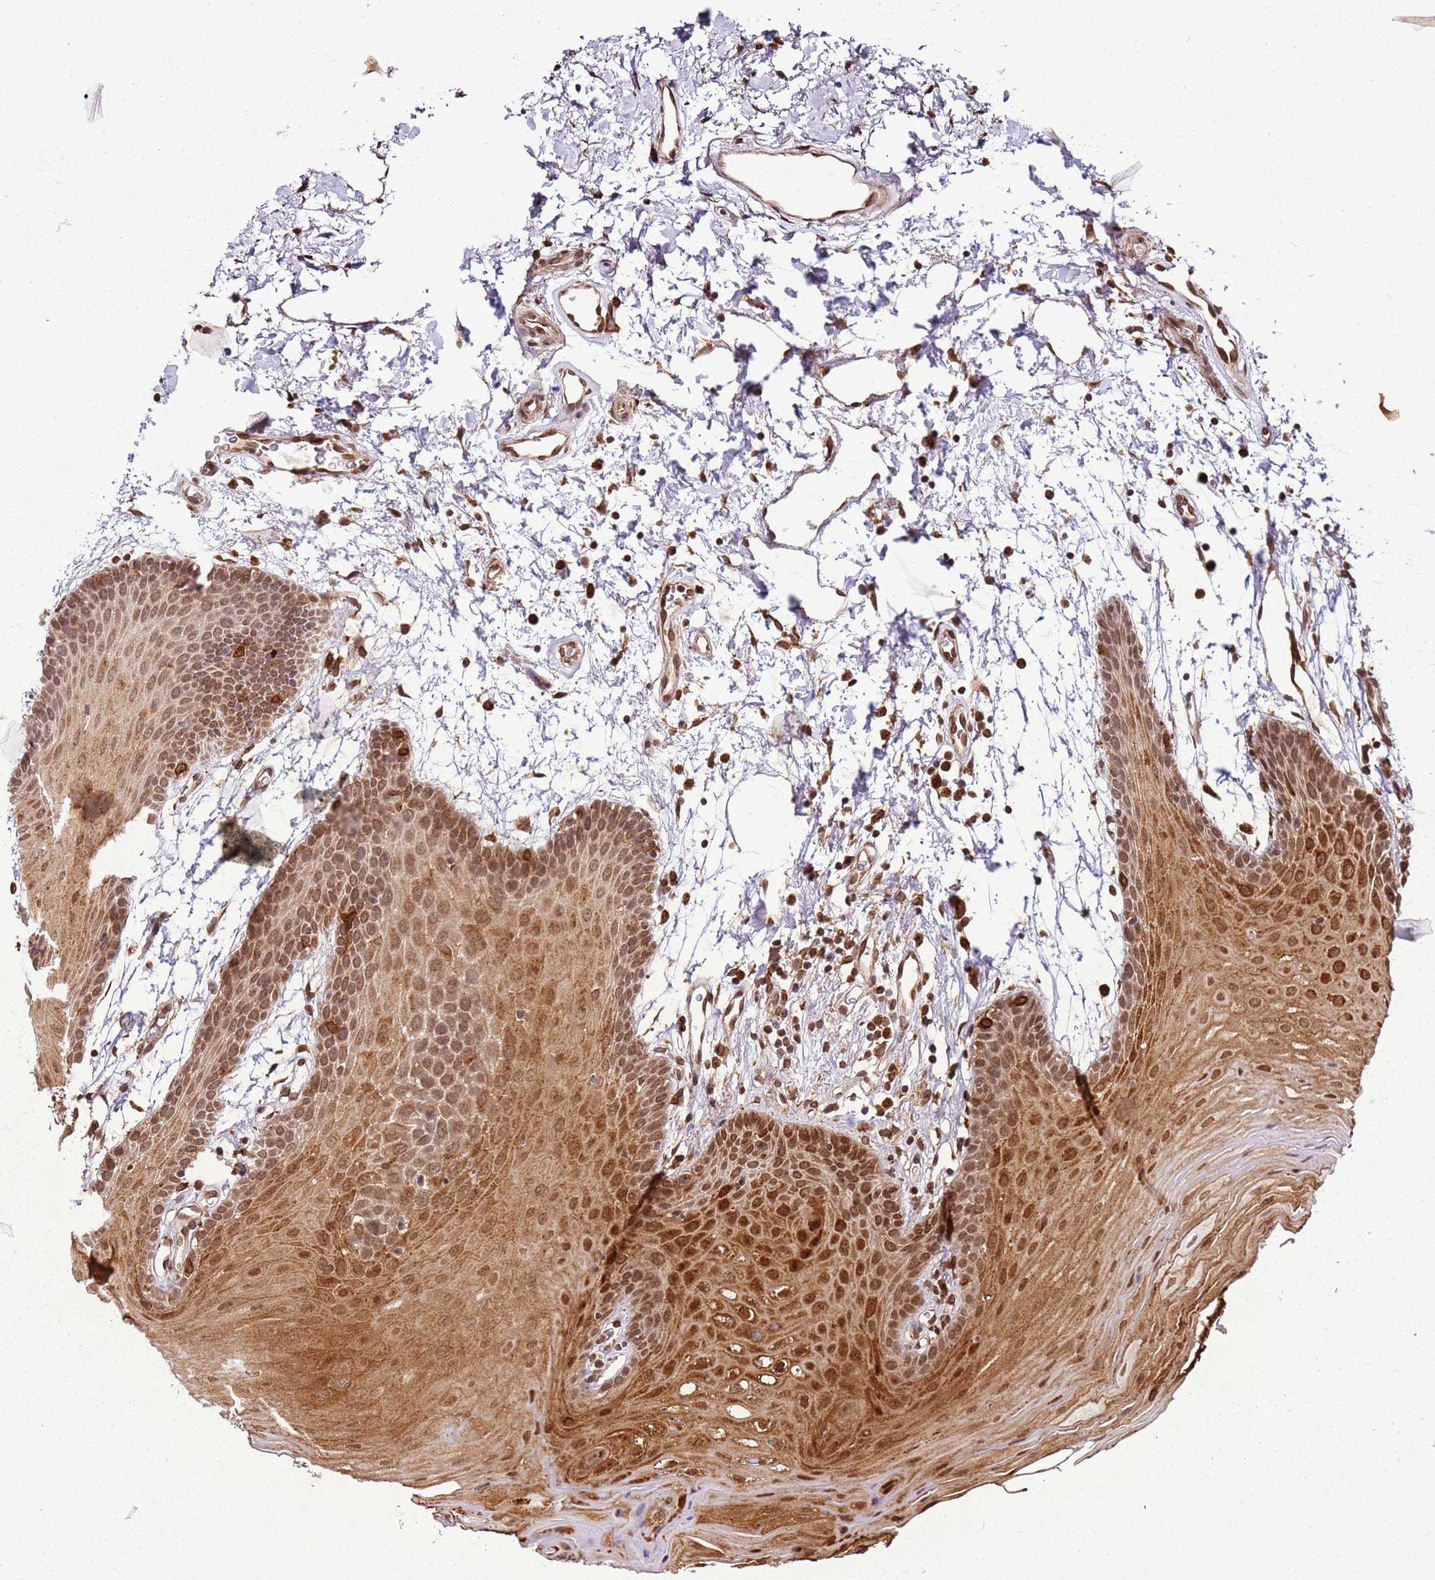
{"staining": {"intensity": "moderate", "quantity": ">75%", "location": "cytoplasmic/membranous,nuclear"}, "tissue": "oral mucosa", "cell_type": "Squamous epithelial cells", "image_type": "normal", "snomed": [{"axis": "morphology", "description": "Normal tissue, NOS"}, {"axis": "topography", "description": "Skeletal muscle"}, {"axis": "topography", "description": "Oral tissue"}, {"axis": "topography", "description": "Salivary gland"}, {"axis": "topography", "description": "Peripheral nerve tissue"}], "caption": "Immunohistochemical staining of benign oral mucosa reveals >75% levels of moderate cytoplasmic/membranous,nuclear protein expression in about >75% of squamous epithelial cells.", "gene": "CEP170", "patient": {"sex": "male", "age": 54}}